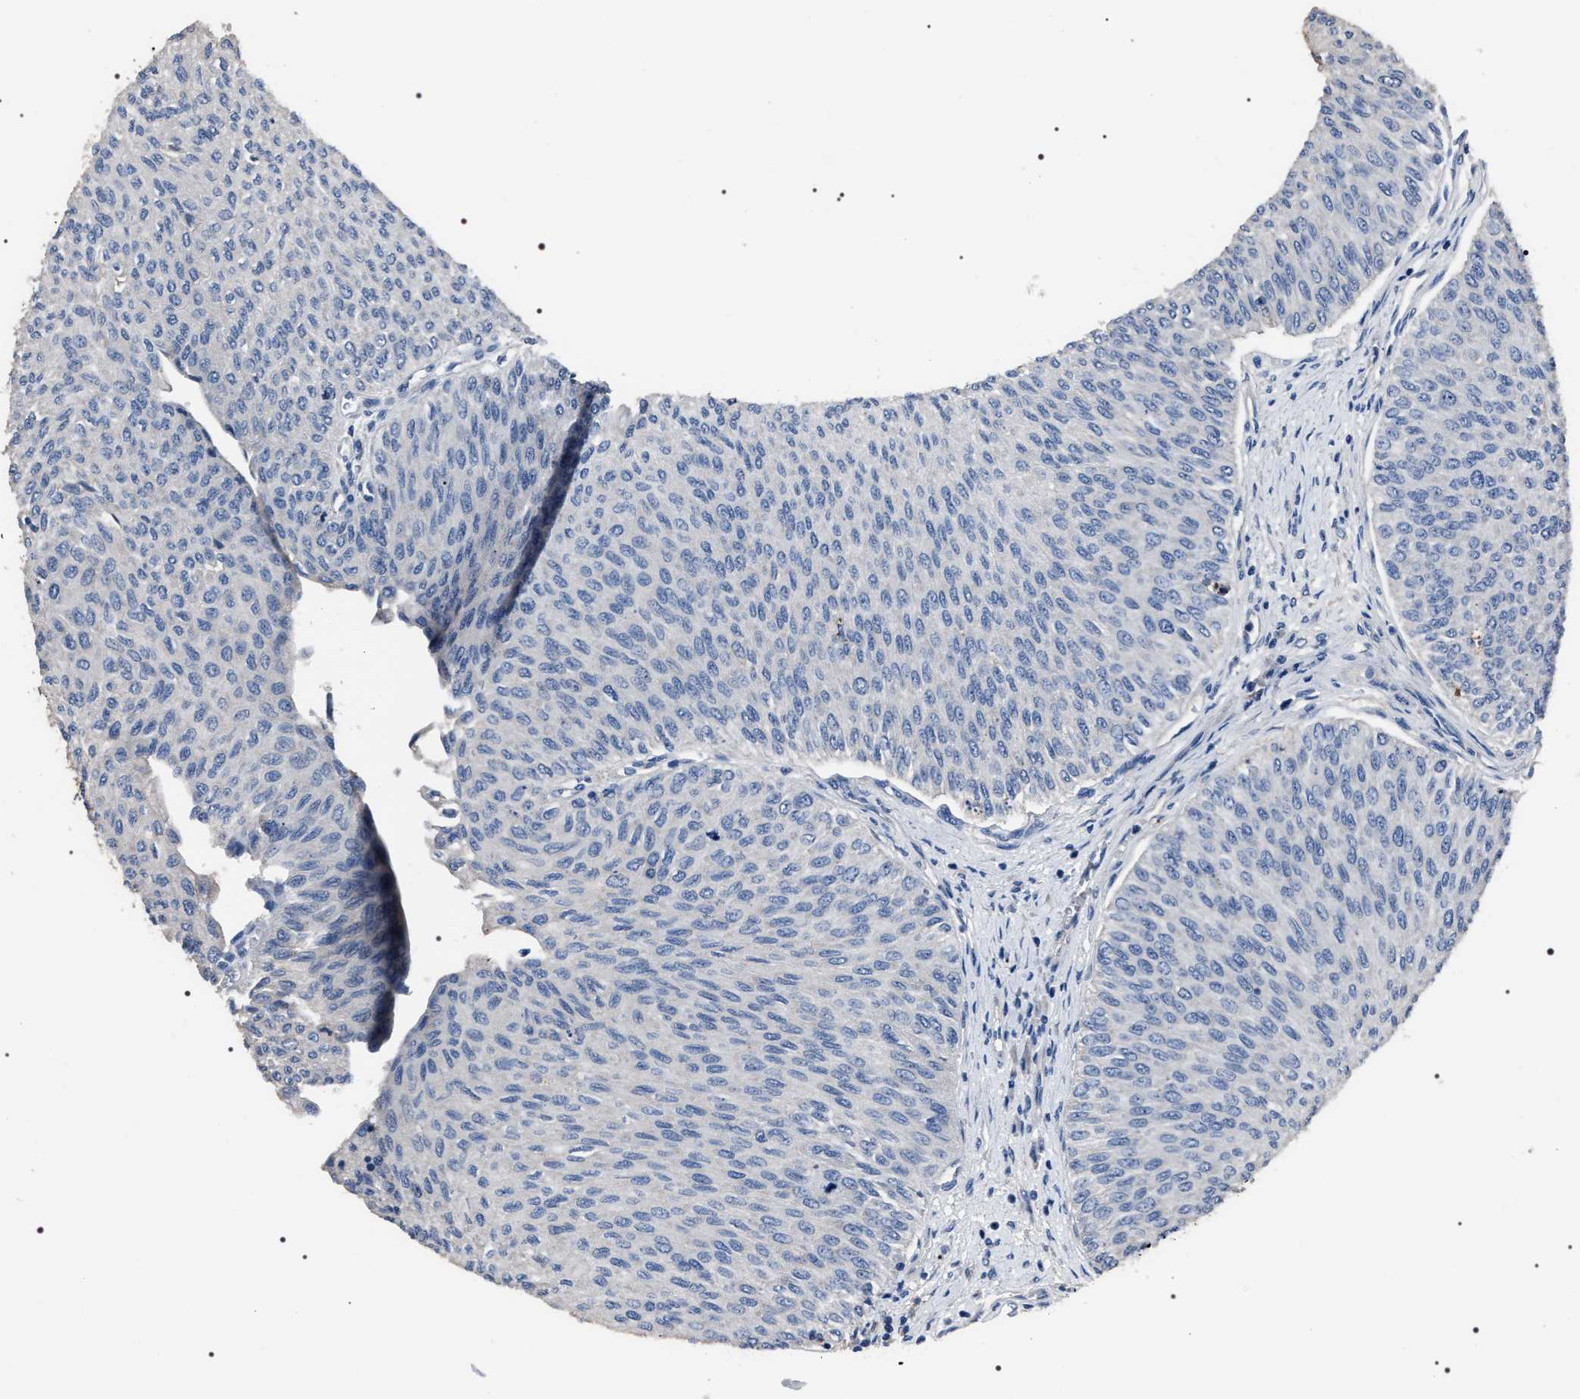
{"staining": {"intensity": "negative", "quantity": "none", "location": "none"}, "tissue": "urothelial cancer", "cell_type": "Tumor cells", "image_type": "cancer", "snomed": [{"axis": "morphology", "description": "Urothelial carcinoma, Low grade"}, {"axis": "topography", "description": "Urinary bladder"}], "caption": "This photomicrograph is of low-grade urothelial carcinoma stained with immunohistochemistry (IHC) to label a protein in brown with the nuclei are counter-stained blue. There is no expression in tumor cells. (Stains: DAB (3,3'-diaminobenzidine) IHC with hematoxylin counter stain, Microscopy: brightfield microscopy at high magnification).", "gene": "TRIM54", "patient": {"sex": "male", "age": 78}}